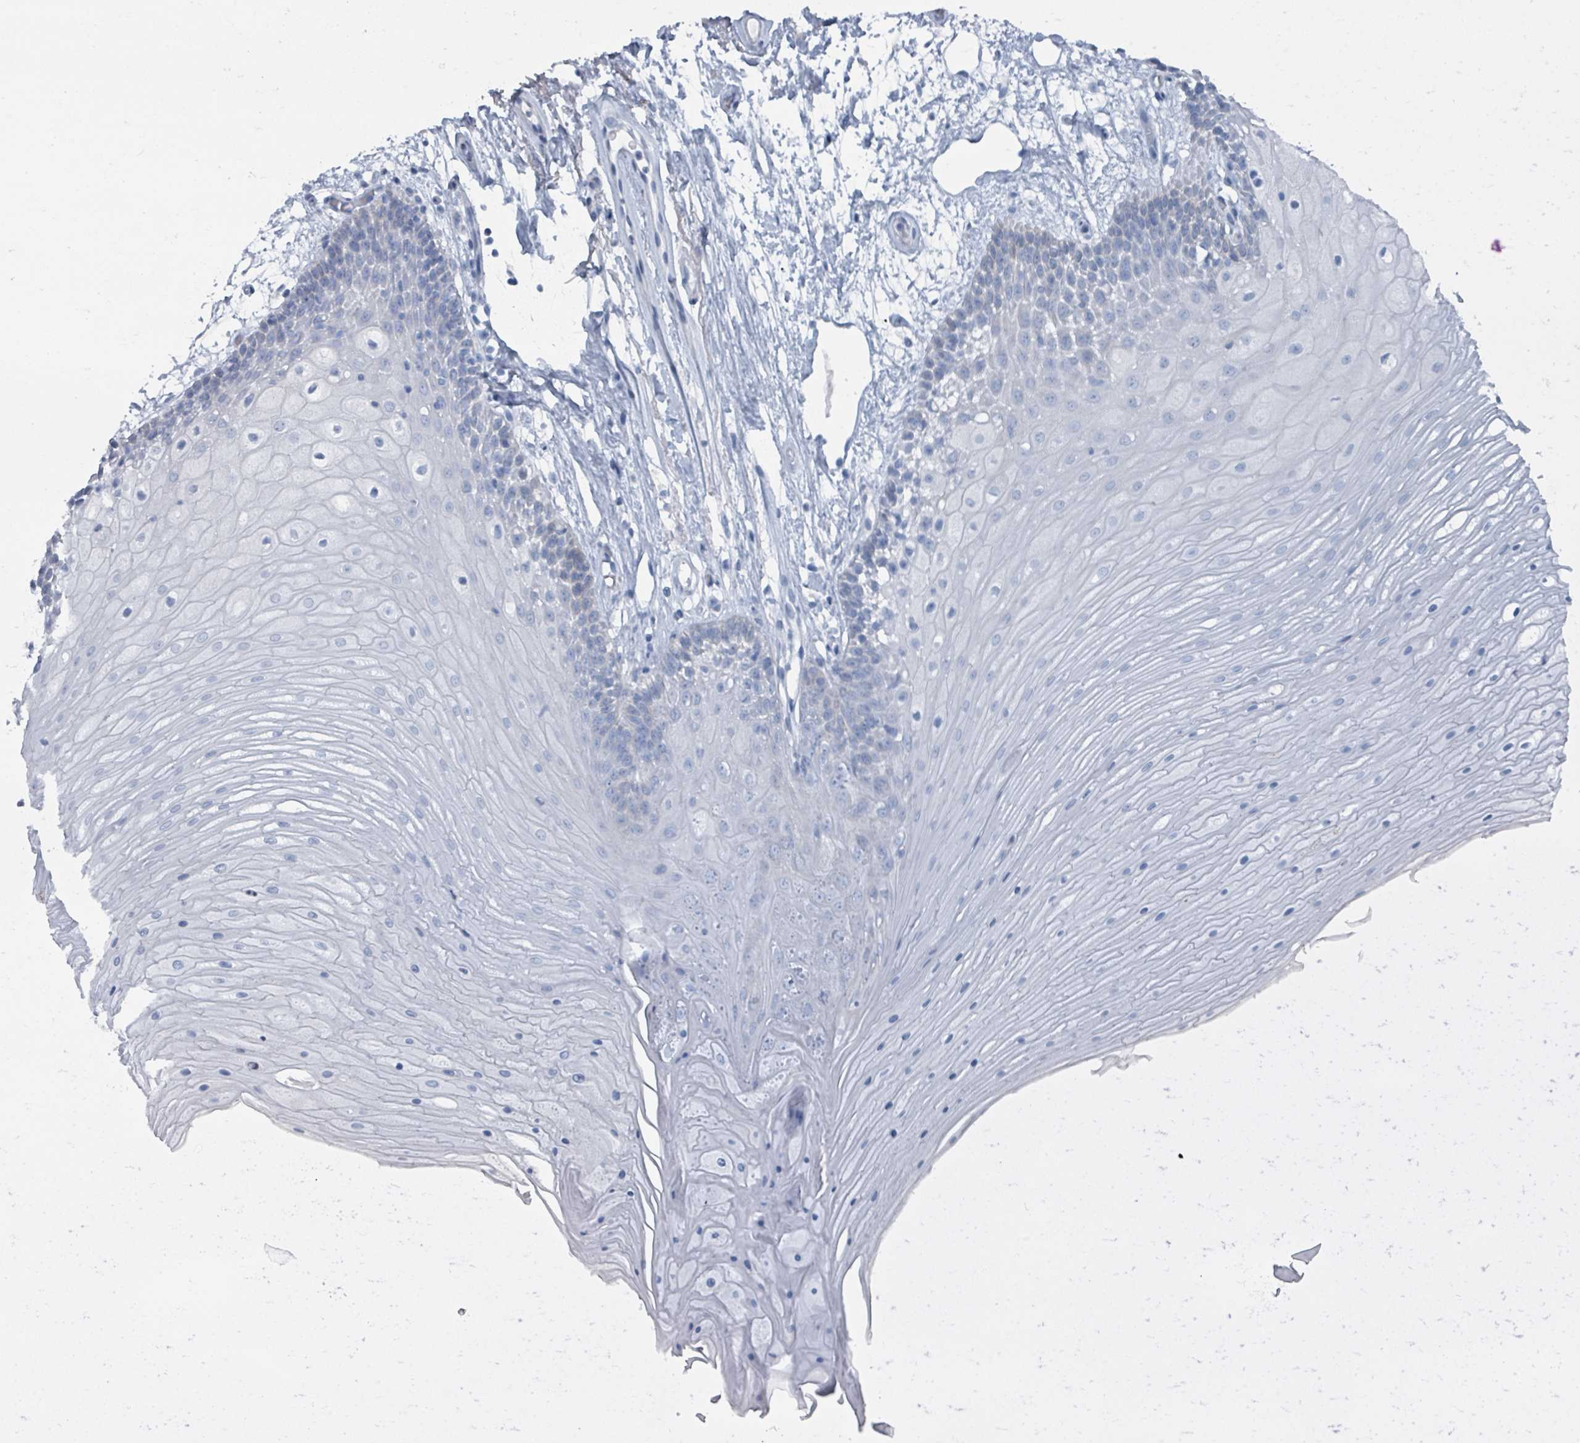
{"staining": {"intensity": "negative", "quantity": "none", "location": "none"}, "tissue": "oral mucosa", "cell_type": "Squamous epithelial cells", "image_type": "normal", "snomed": [{"axis": "morphology", "description": "Normal tissue, NOS"}, {"axis": "topography", "description": "Oral tissue"}], "caption": "Immunohistochemical staining of normal oral mucosa reveals no significant positivity in squamous epithelial cells. (Immunohistochemistry (ihc), brightfield microscopy, high magnification).", "gene": "GAMT", "patient": {"sex": "female", "age": 80}}